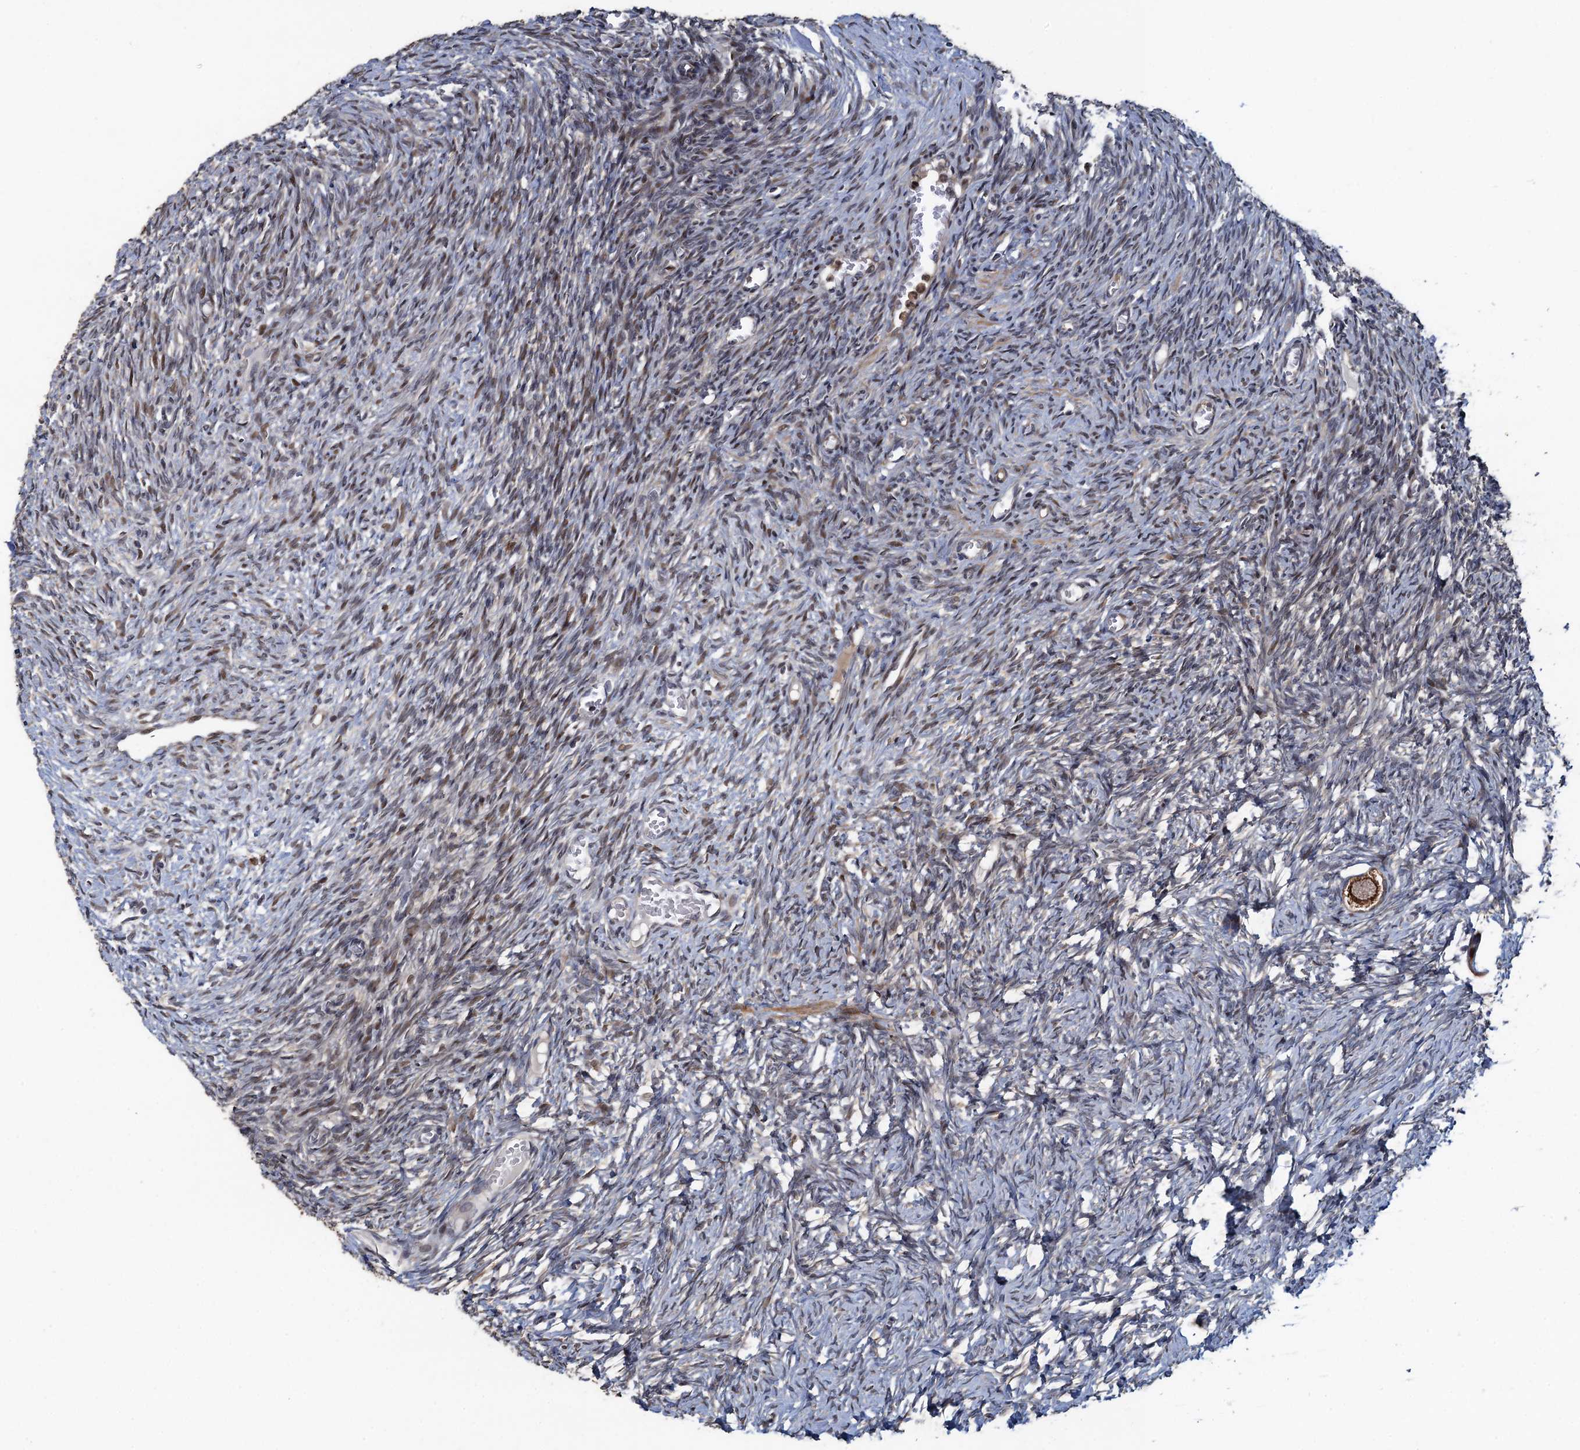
{"staining": {"intensity": "moderate", "quantity": ">75%", "location": "cytoplasmic/membranous,nuclear"}, "tissue": "ovary", "cell_type": "Follicle cells", "image_type": "normal", "snomed": [{"axis": "morphology", "description": "Normal tissue, NOS"}, {"axis": "topography", "description": "Ovary"}], "caption": "Protein expression analysis of benign ovary displays moderate cytoplasmic/membranous,nuclear staining in approximately >75% of follicle cells.", "gene": "ATOSA", "patient": {"sex": "female", "age": 27}}